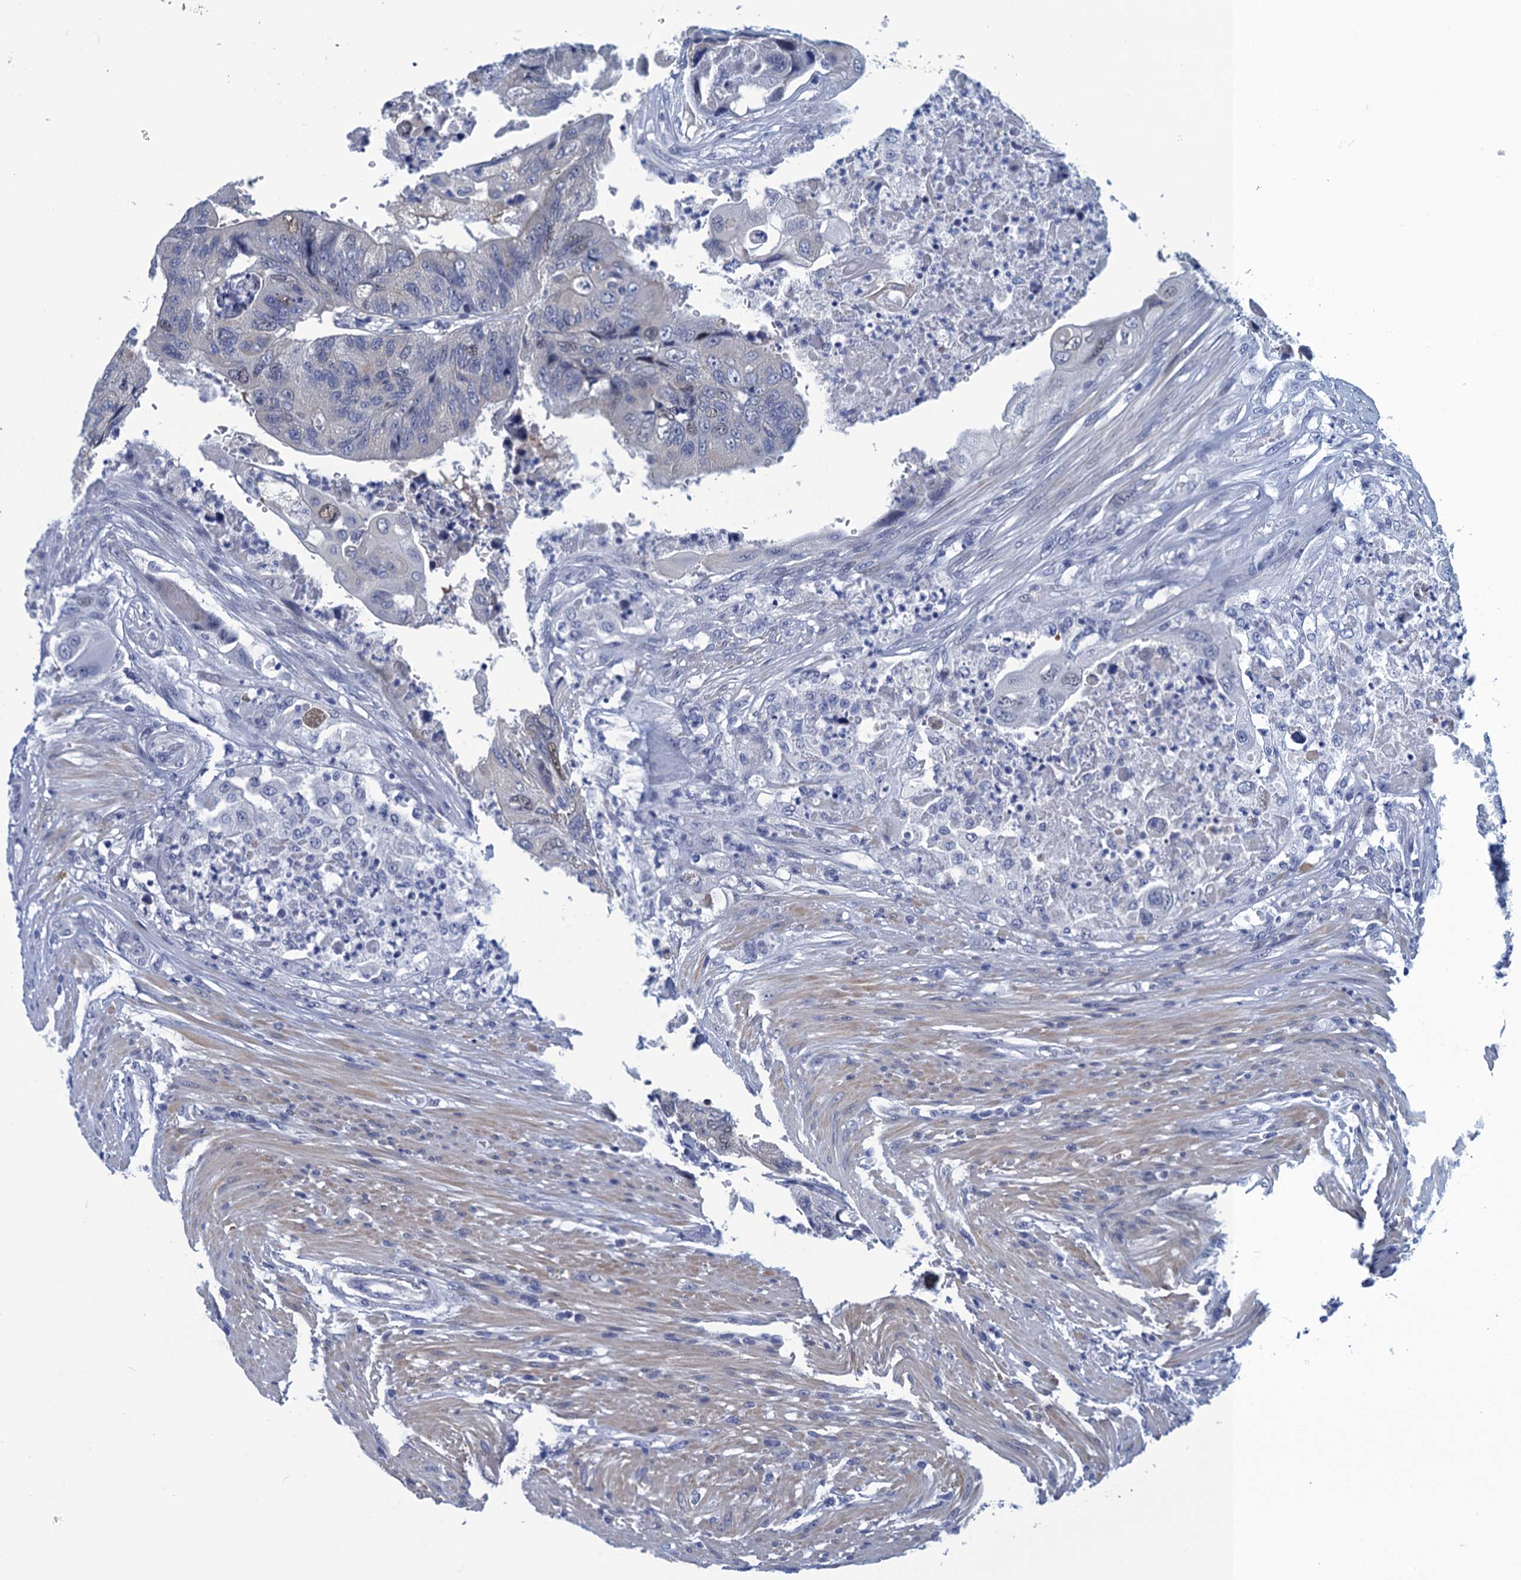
{"staining": {"intensity": "weak", "quantity": "<25%", "location": "nuclear"}, "tissue": "colorectal cancer", "cell_type": "Tumor cells", "image_type": "cancer", "snomed": [{"axis": "morphology", "description": "Adenocarcinoma, NOS"}, {"axis": "topography", "description": "Rectum"}], "caption": "Colorectal cancer was stained to show a protein in brown. There is no significant staining in tumor cells. Nuclei are stained in blue.", "gene": "GINS3", "patient": {"sex": "male", "age": 63}}